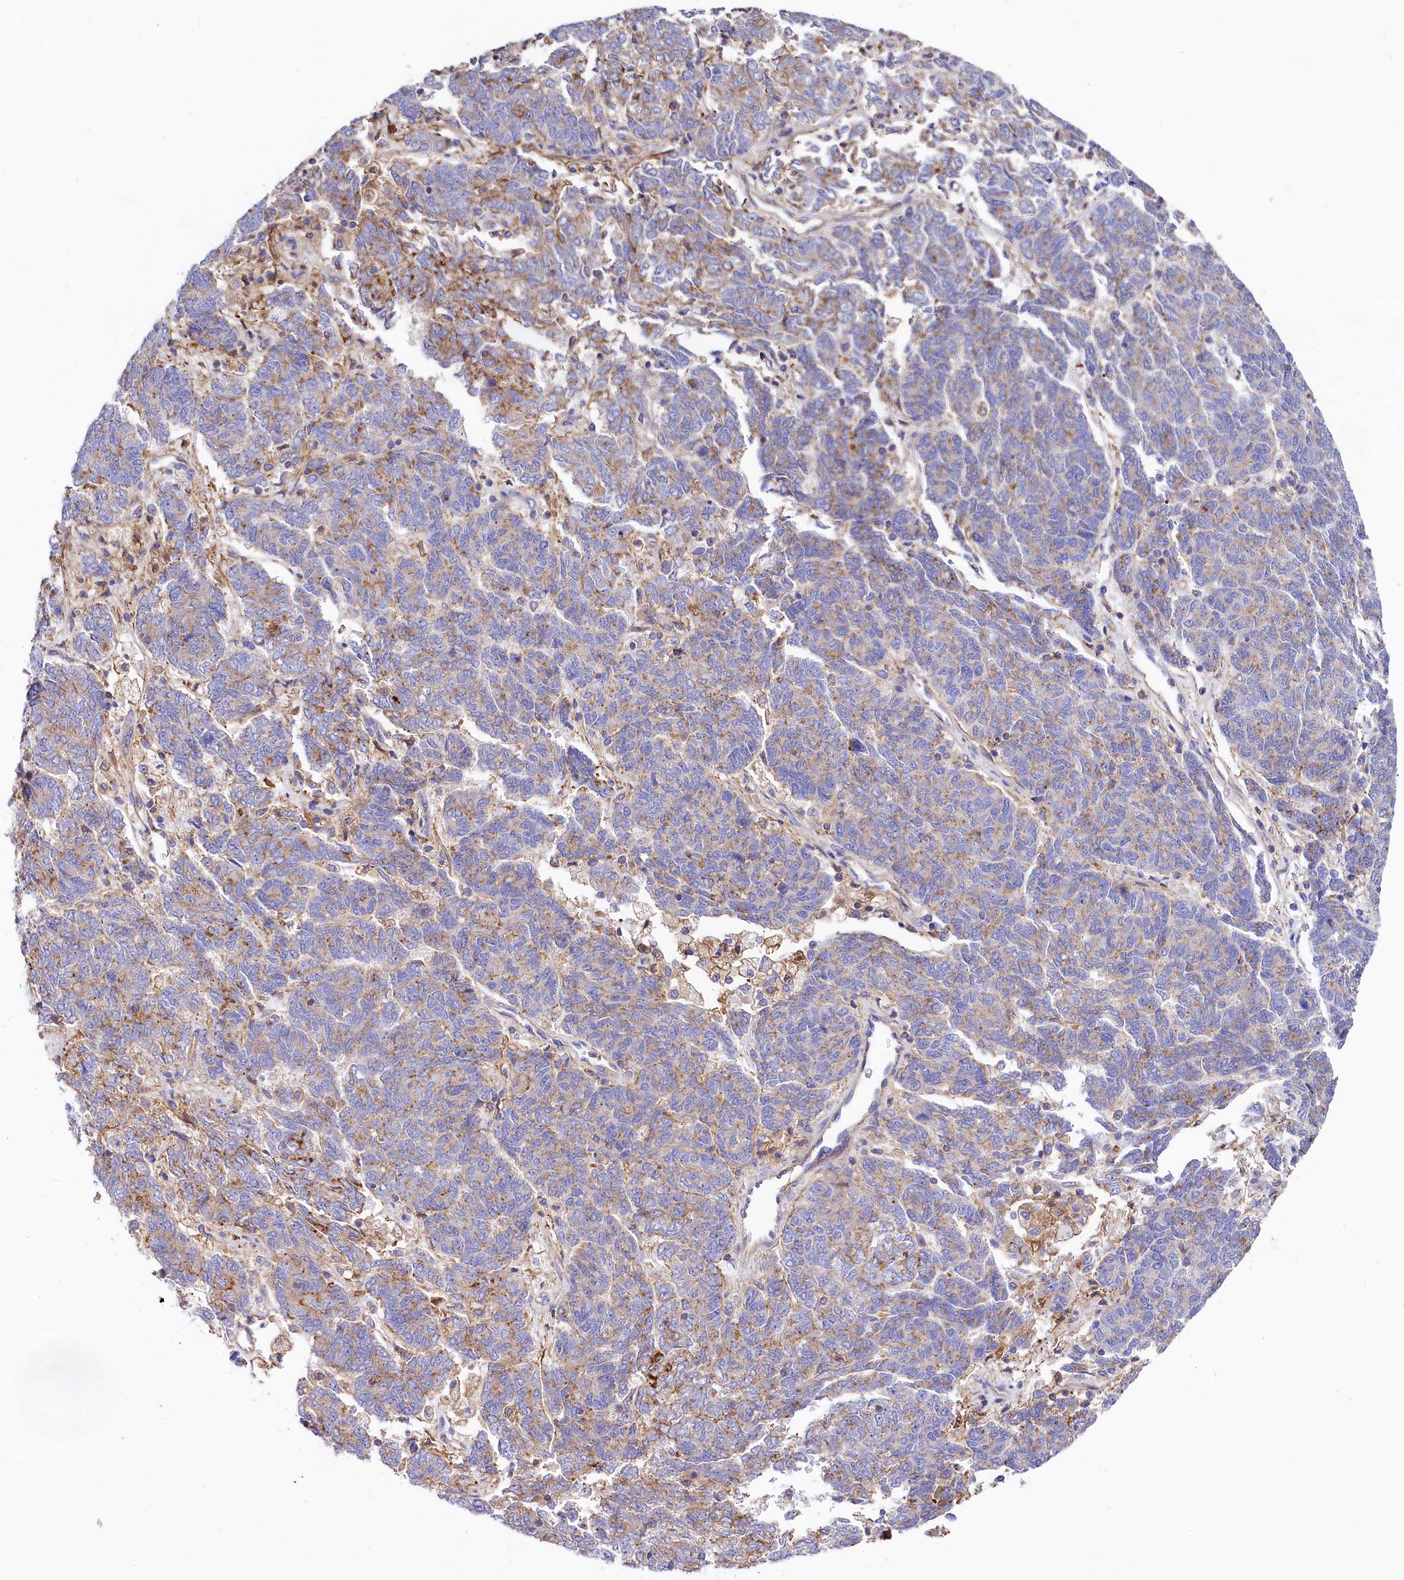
{"staining": {"intensity": "moderate", "quantity": "<25%", "location": "cytoplasmic/membranous"}, "tissue": "endometrial cancer", "cell_type": "Tumor cells", "image_type": "cancer", "snomed": [{"axis": "morphology", "description": "Adenocarcinoma, NOS"}, {"axis": "topography", "description": "Endometrium"}], "caption": "The immunohistochemical stain highlights moderate cytoplasmic/membranous expression in tumor cells of endometrial cancer (adenocarcinoma) tissue.", "gene": "FCHSD2", "patient": {"sex": "female", "age": 80}}